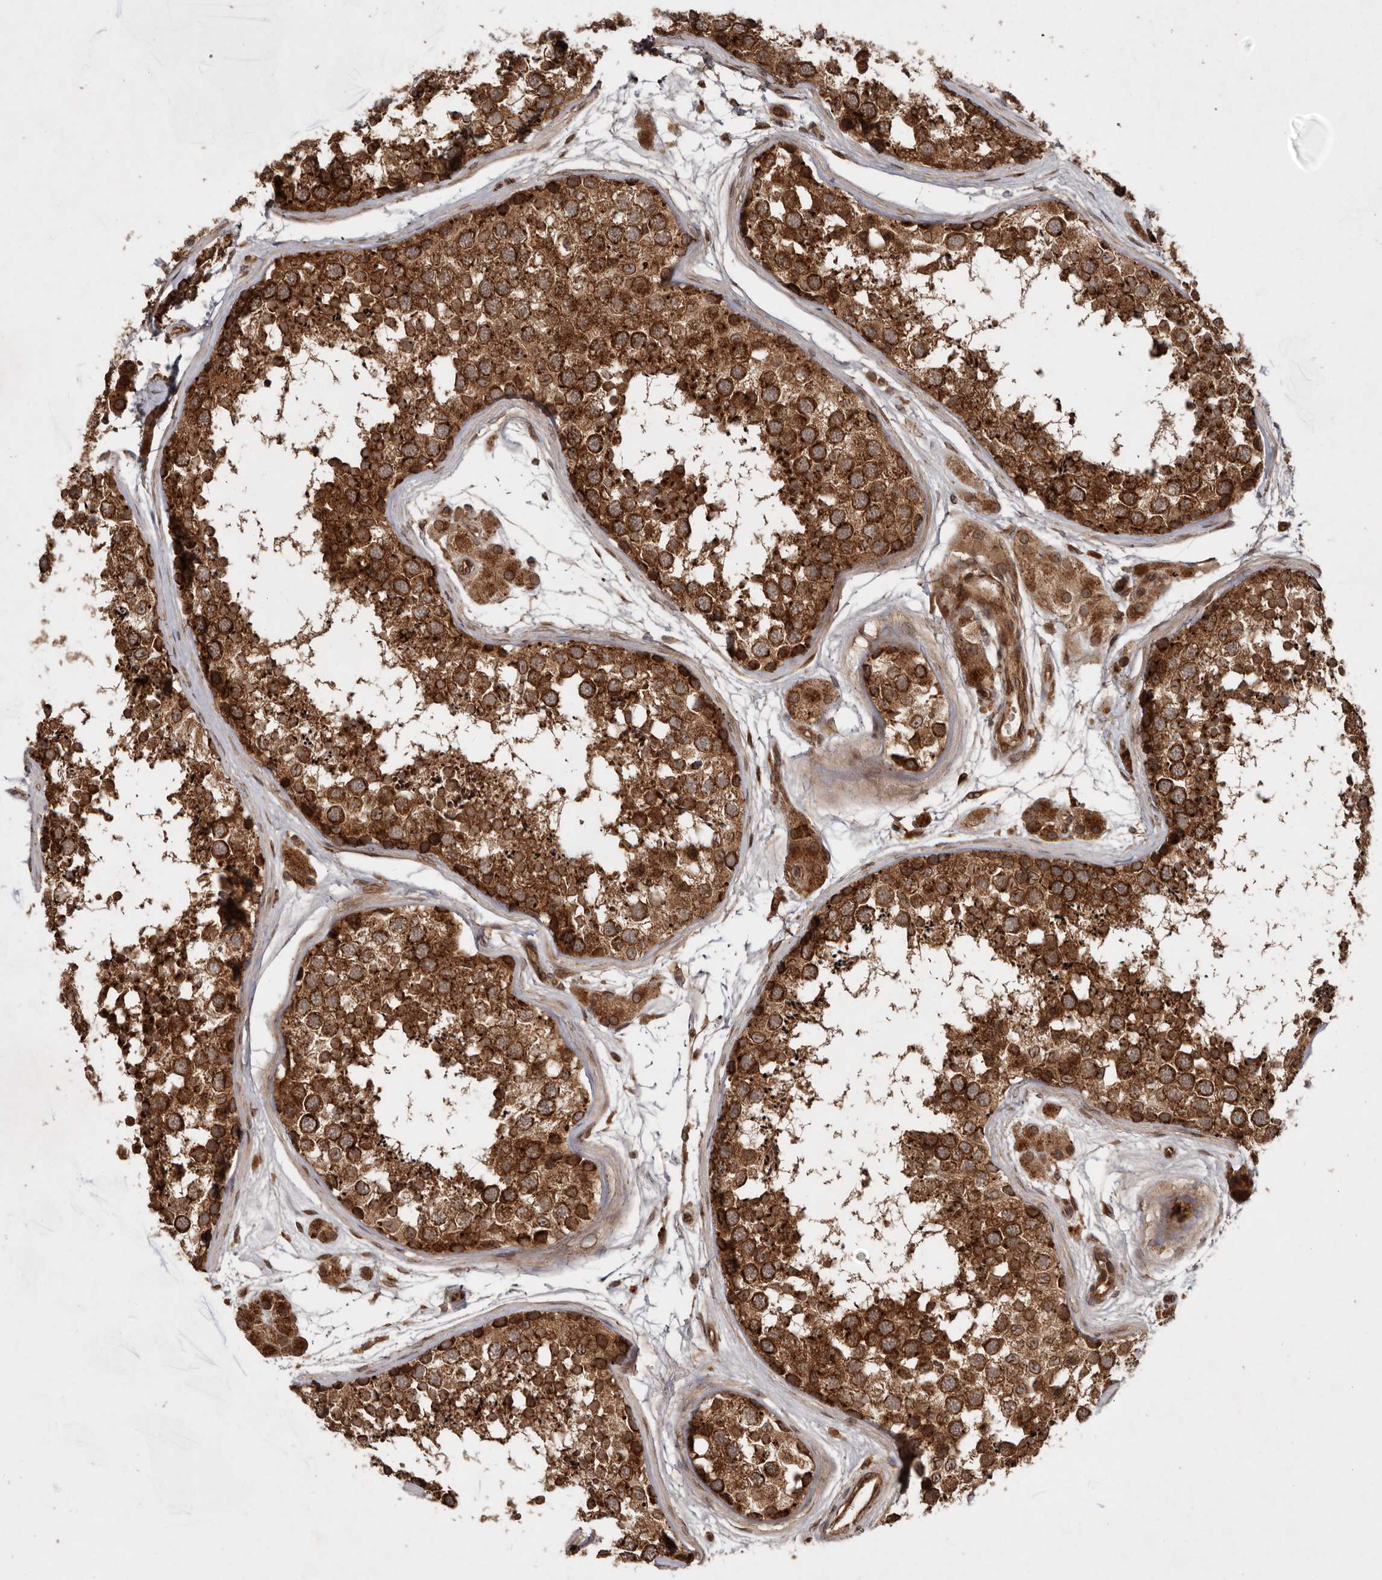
{"staining": {"intensity": "strong", "quantity": ">75%", "location": "cytoplasmic/membranous,nuclear"}, "tissue": "testis", "cell_type": "Cells in seminiferous ducts", "image_type": "normal", "snomed": [{"axis": "morphology", "description": "Normal tissue, NOS"}, {"axis": "topography", "description": "Testis"}], "caption": "Strong cytoplasmic/membranous,nuclear staining is appreciated in approximately >75% of cells in seminiferous ducts in unremarkable testis.", "gene": "STK36", "patient": {"sex": "male", "age": 56}}